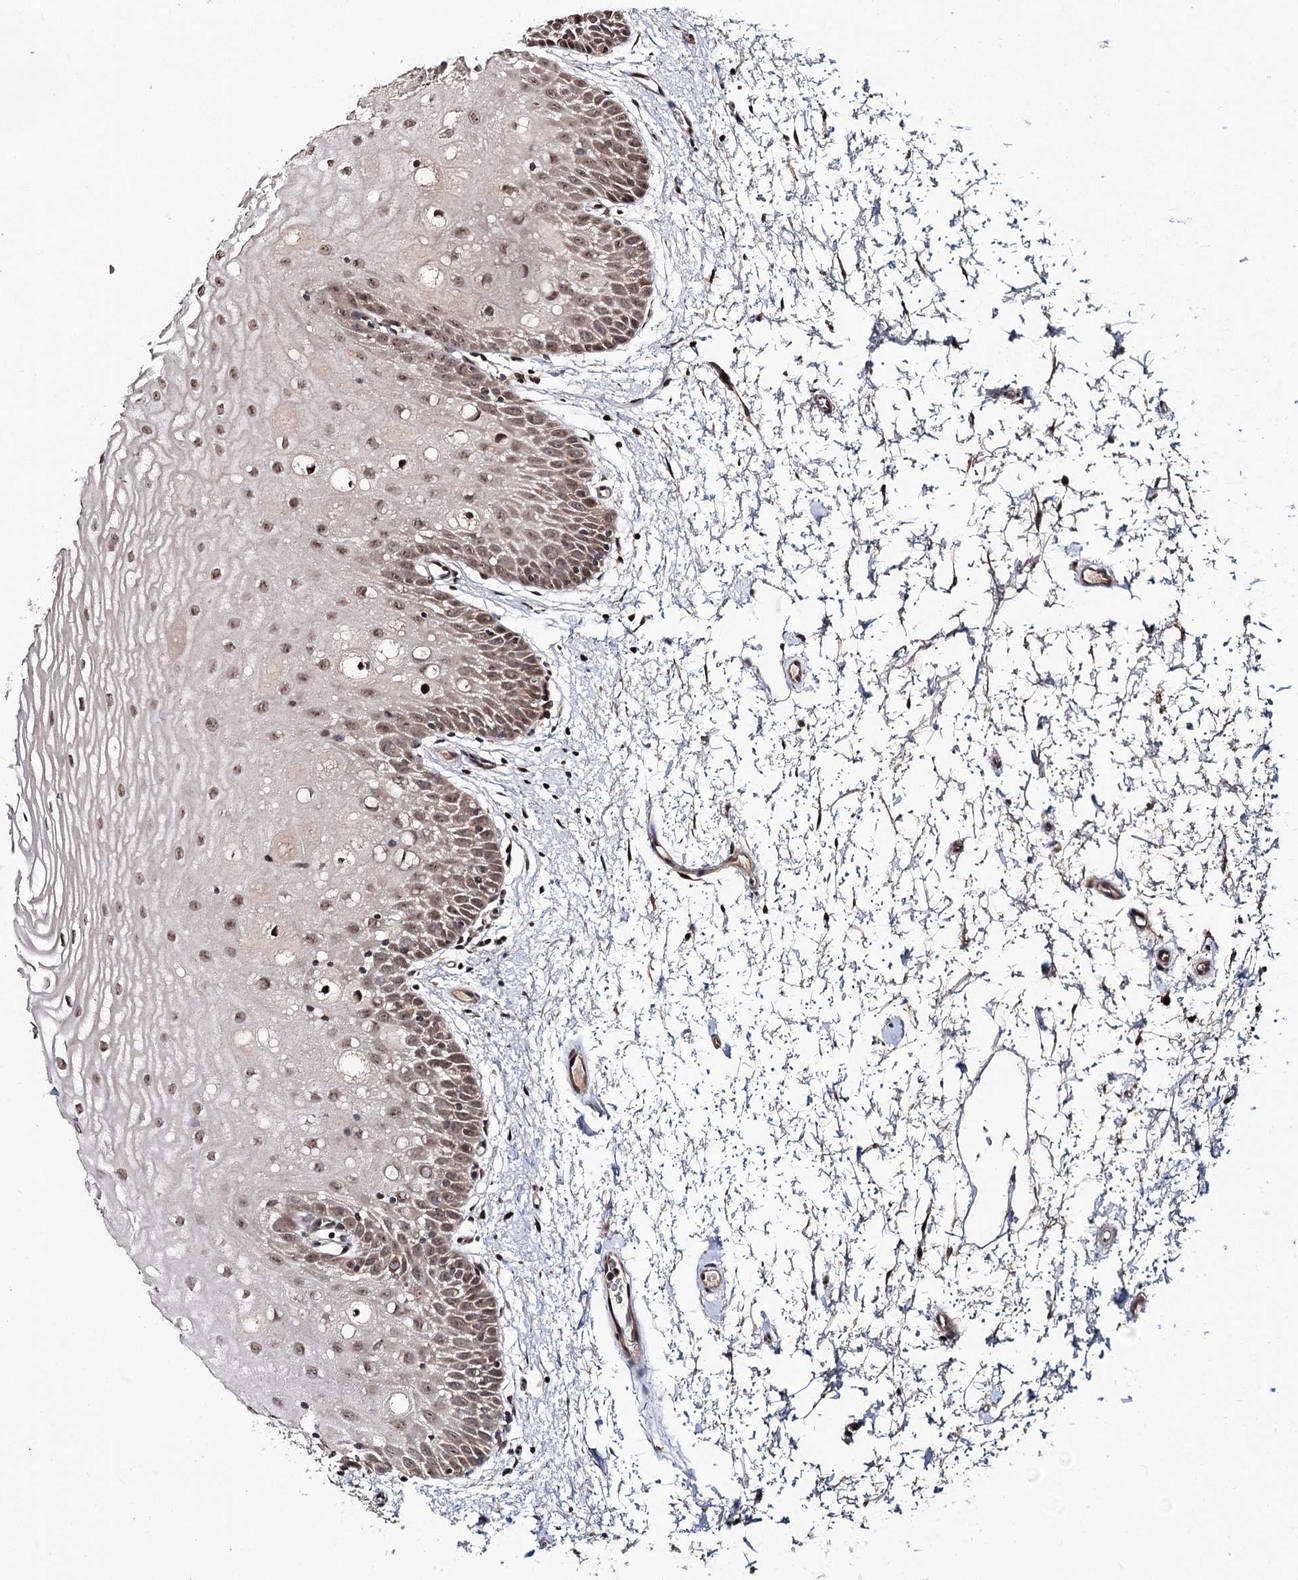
{"staining": {"intensity": "moderate", "quantity": "25%-75%", "location": "nuclear"}, "tissue": "oral mucosa", "cell_type": "Squamous epithelial cells", "image_type": "normal", "snomed": [{"axis": "morphology", "description": "Normal tissue, NOS"}, {"axis": "topography", "description": "Oral tissue"}, {"axis": "topography", "description": "Tounge, NOS"}], "caption": "Human oral mucosa stained with a brown dye displays moderate nuclear positive positivity in approximately 25%-75% of squamous epithelial cells.", "gene": "FAM53B", "patient": {"sex": "female", "age": 73}}